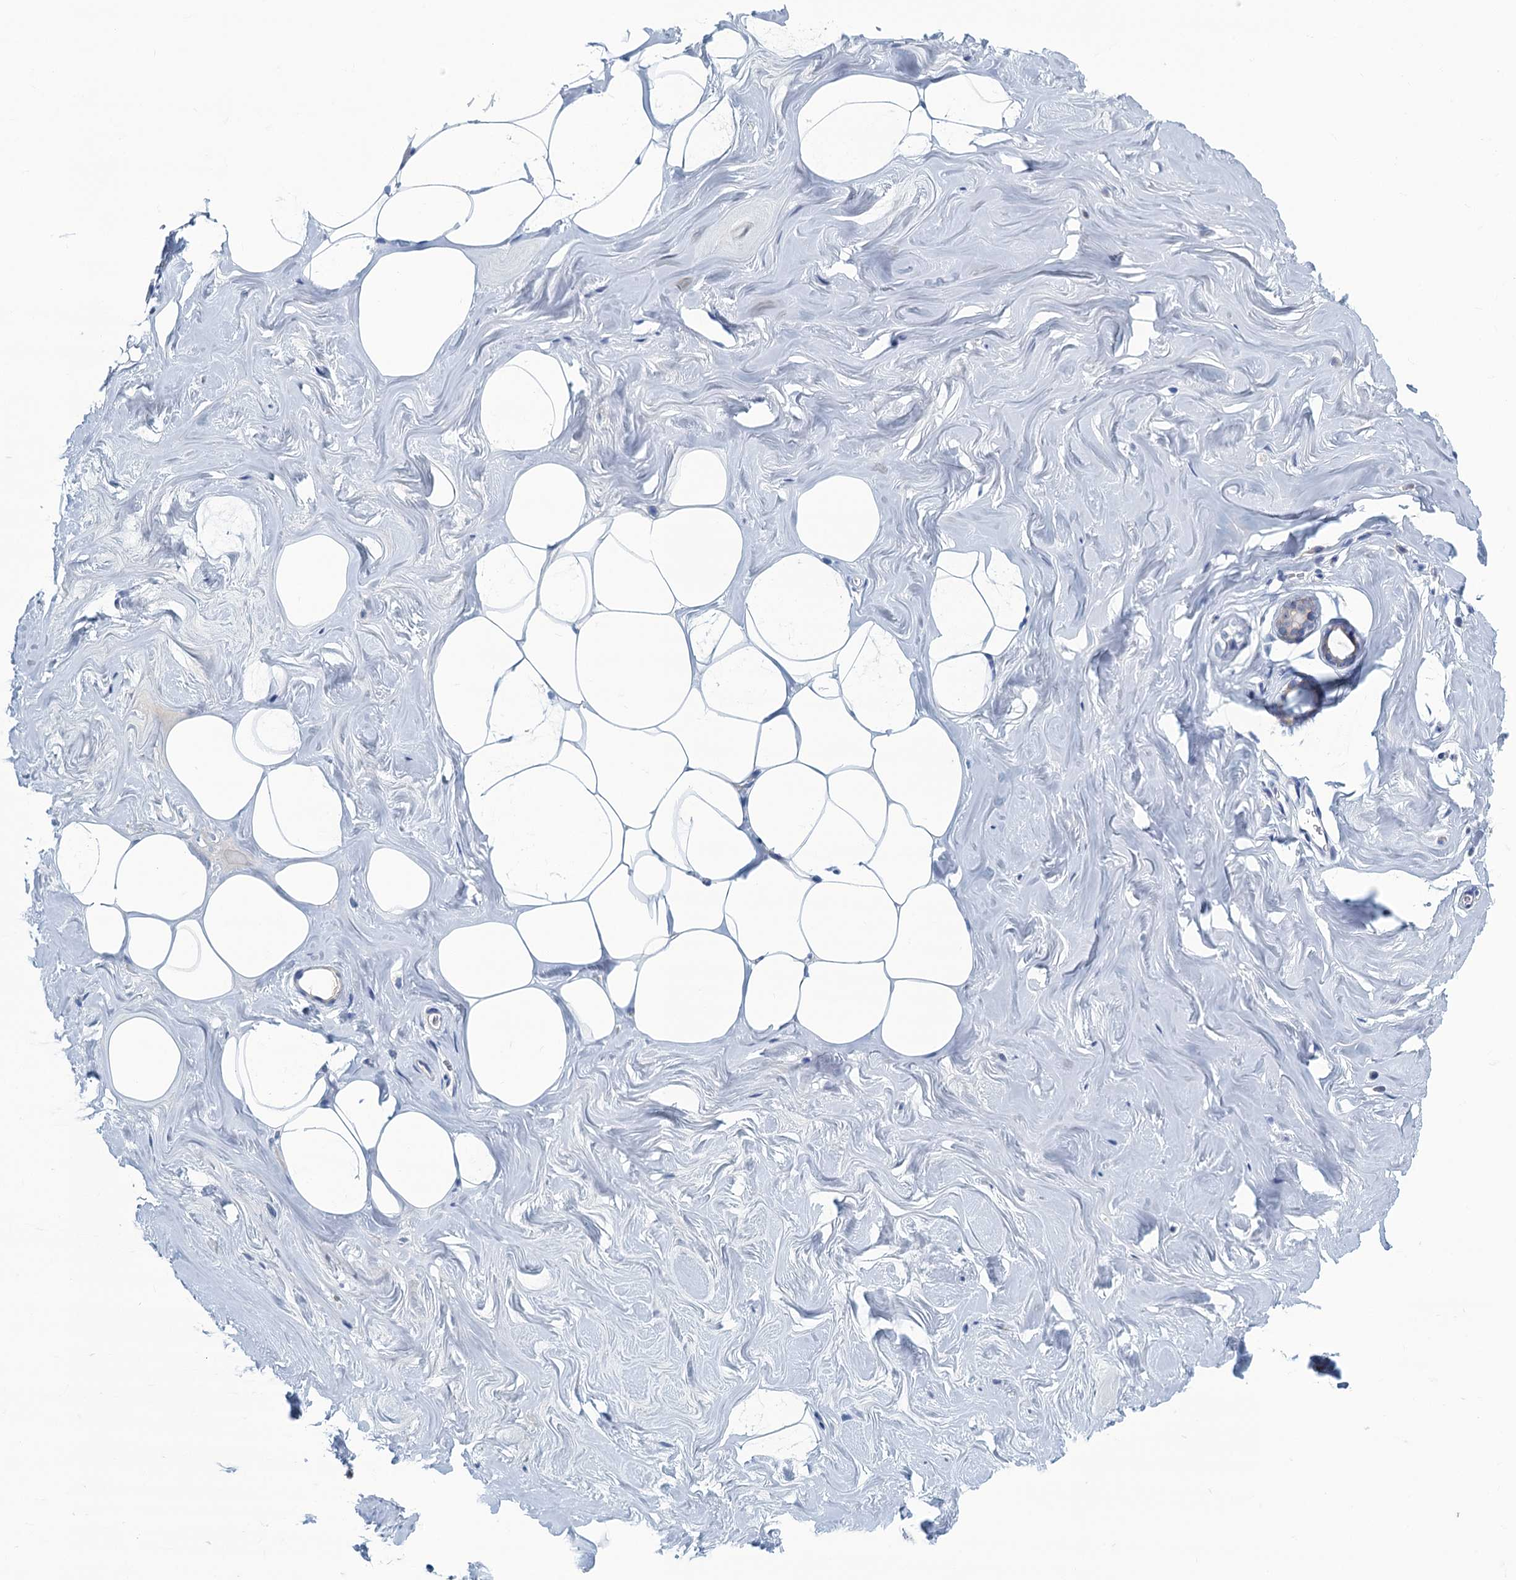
{"staining": {"intensity": "negative", "quantity": "none", "location": "none"}, "tissue": "adipose tissue", "cell_type": "Adipocytes", "image_type": "normal", "snomed": [{"axis": "morphology", "description": "Normal tissue, NOS"}, {"axis": "morphology", "description": "Fibrosis, NOS"}, {"axis": "topography", "description": "Breast"}, {"axis": "topography", "description": "Adipose tissue"}], "caption": "Adipocytes are negative for protein expression in benign human adipose tissue. The staining was performed using DAB to visualize the protein expression in brown, while the nuclei were stained in blue with hematoxylin (Magnification: 20x).", "gene": "C10orf88", "patient": {"sex": "female", "age": 39}}